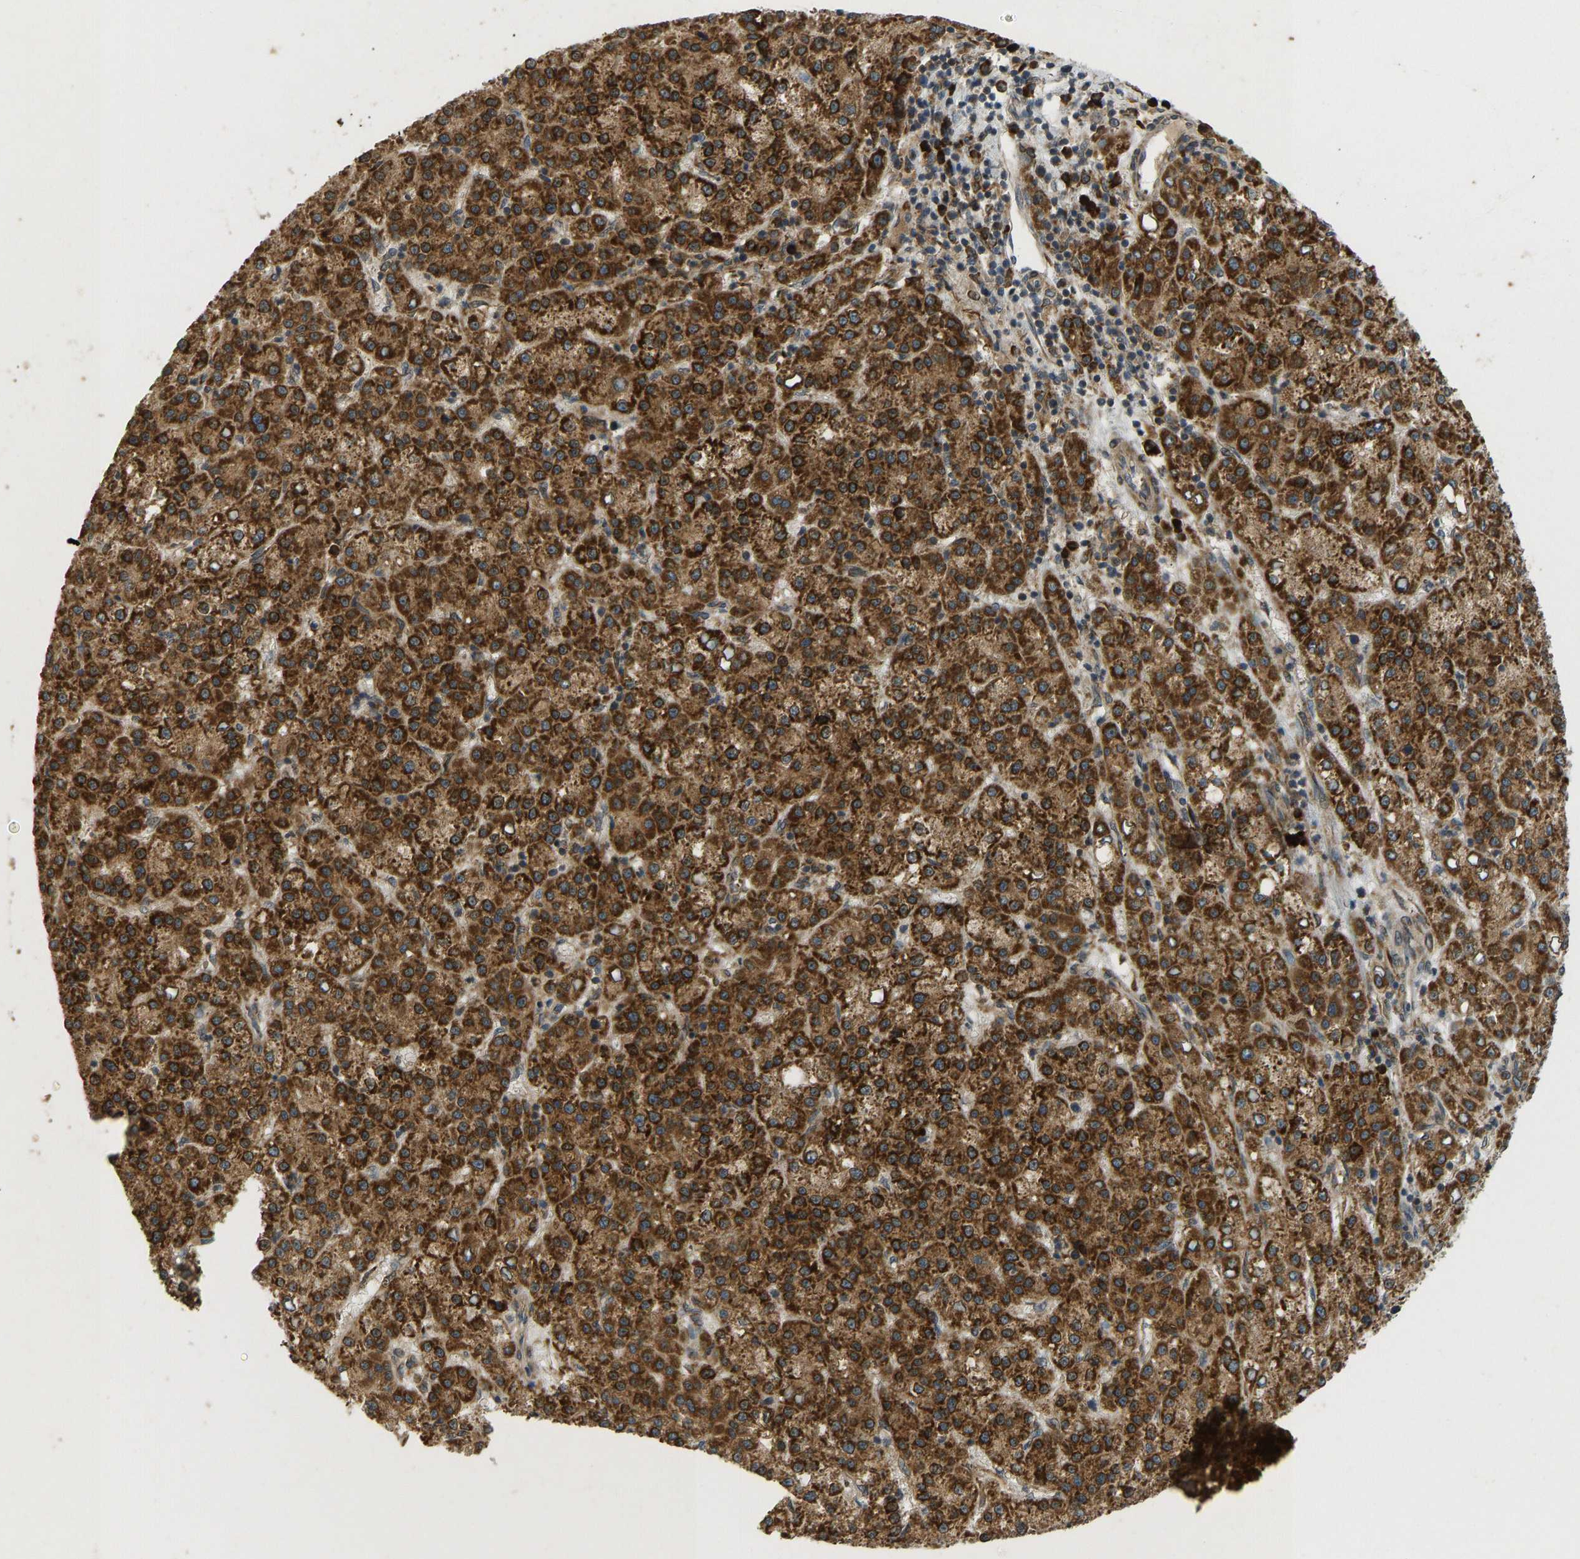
{"staining": {"intensity": "strong", "quantity": ">75%", "location": "cytoplasmic/membranous"}, "tissue": "liver cancer", "cell_type": "Tumor cells", "image_type": "cancer", "snomed": [{"axis": "morphology", "description": "Carcinoma, Hepatocellular, NOS"}, {"axis": "topography", "description": "Liver"}], "caption": "Immunohistochemistry staining of liver hepatocellular carcinoma, which reveals high levels of strong cytoplasmic/membranous expression in approximately >75% of tumor cells indicating strong cytoplasmic/membranous protein expression. The staining was performed using DAB (brown) for protein detection and nuclei were counterstained in hematoxylin (blue).", "gene": "RPN2", "patient": {"sex": "female", "age": 58}}